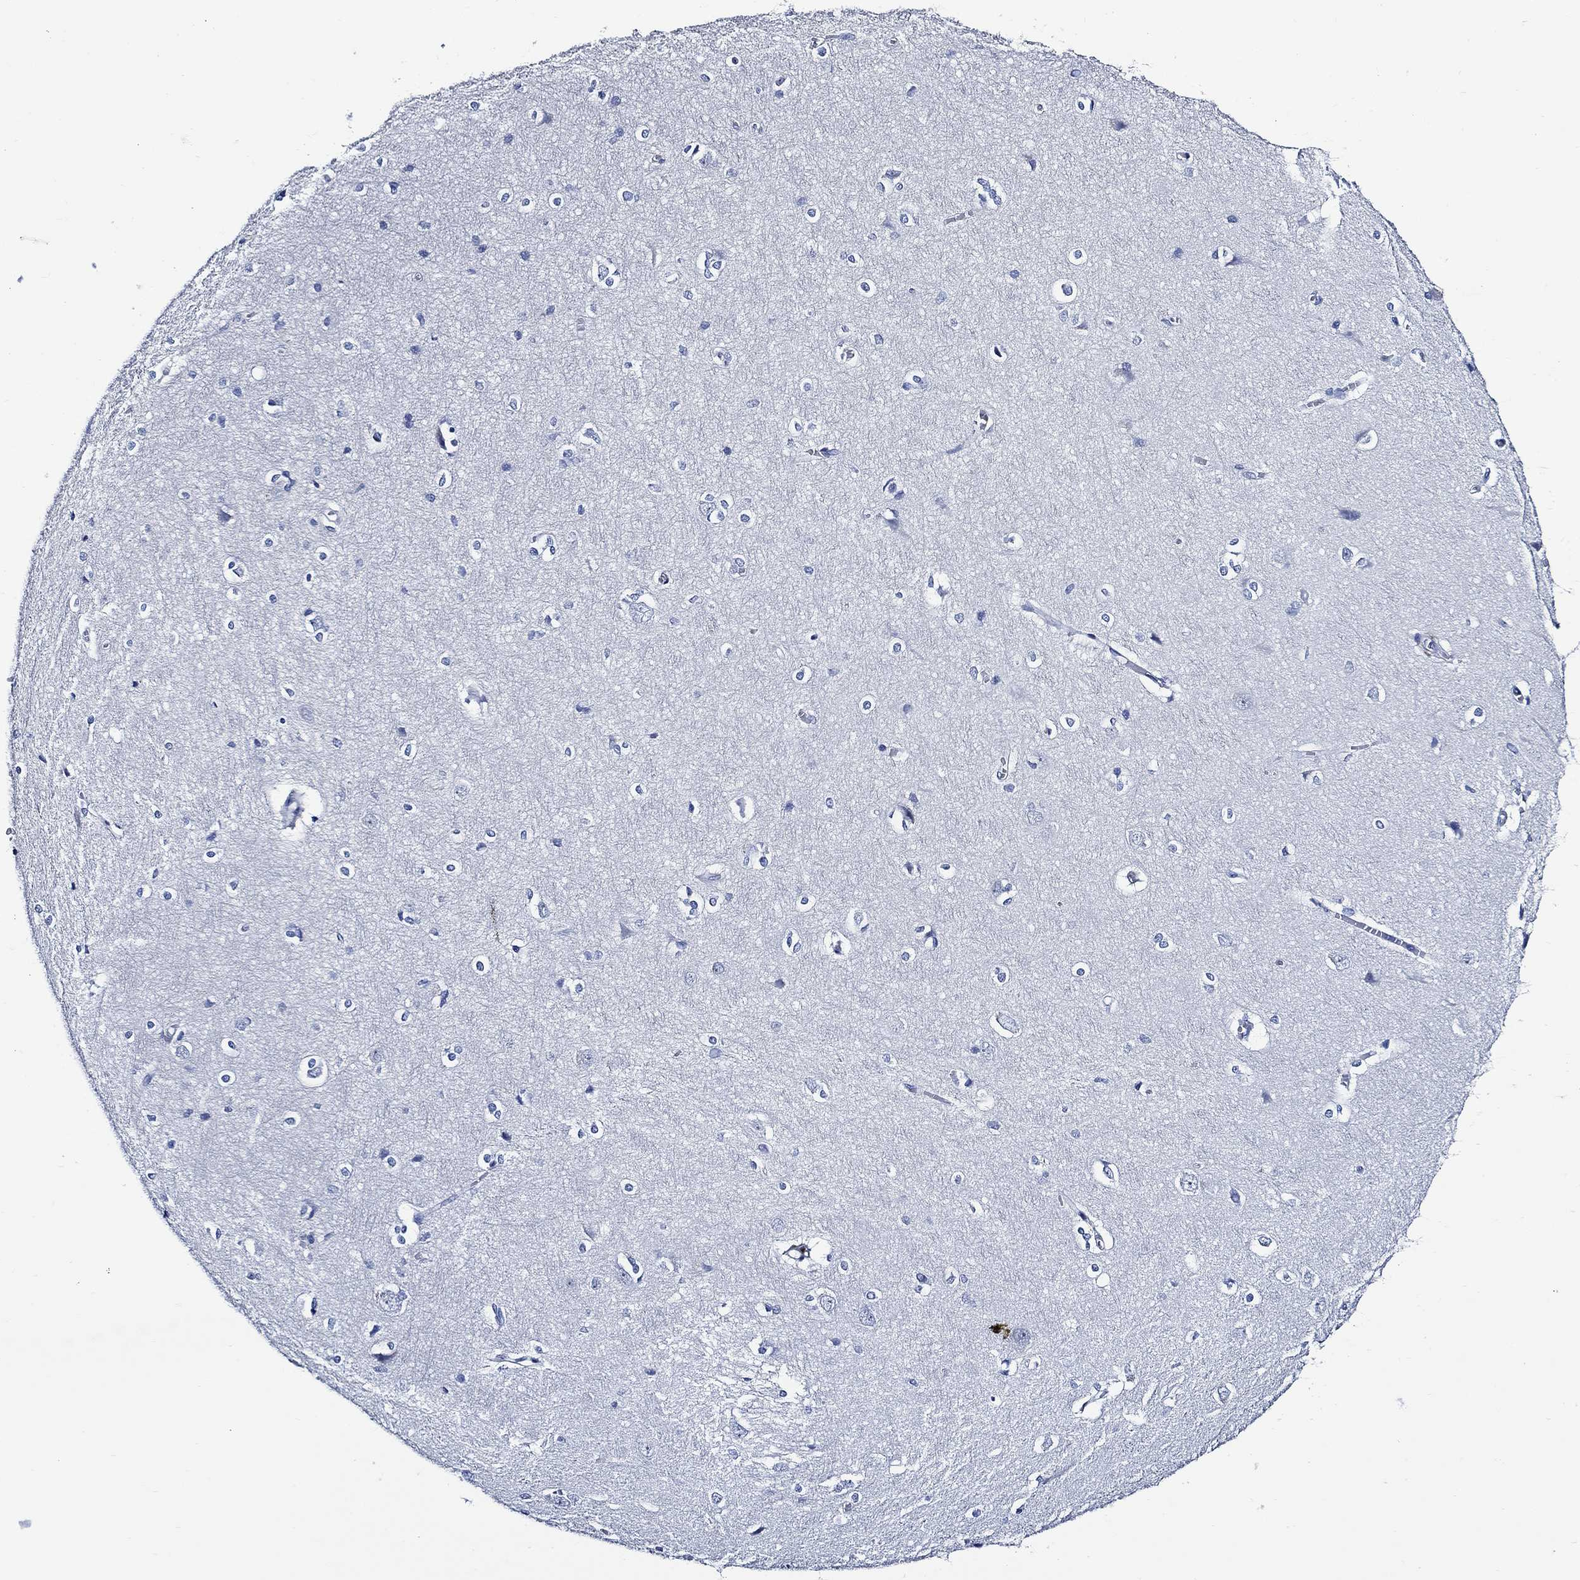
{"staining": {"intensity": "negative", "quantity": "none", "location": "none"}, "tissue": "cerebral cortex", "cell_type": "Endothelial cells", "image_type": "normal", "snomed": [{"axis": "morphology", "description": "Normal tissue, NOS"}, {"axis": "topography", "description": "Cerebral cortex"}], "caption": "Protein analysis of normal cerebral cortex reveals no significant staining in endothelial cells. Nuclei are stained in blue.", "gene": "WDR62", "patient": {"sex": "male", "age": 37}}